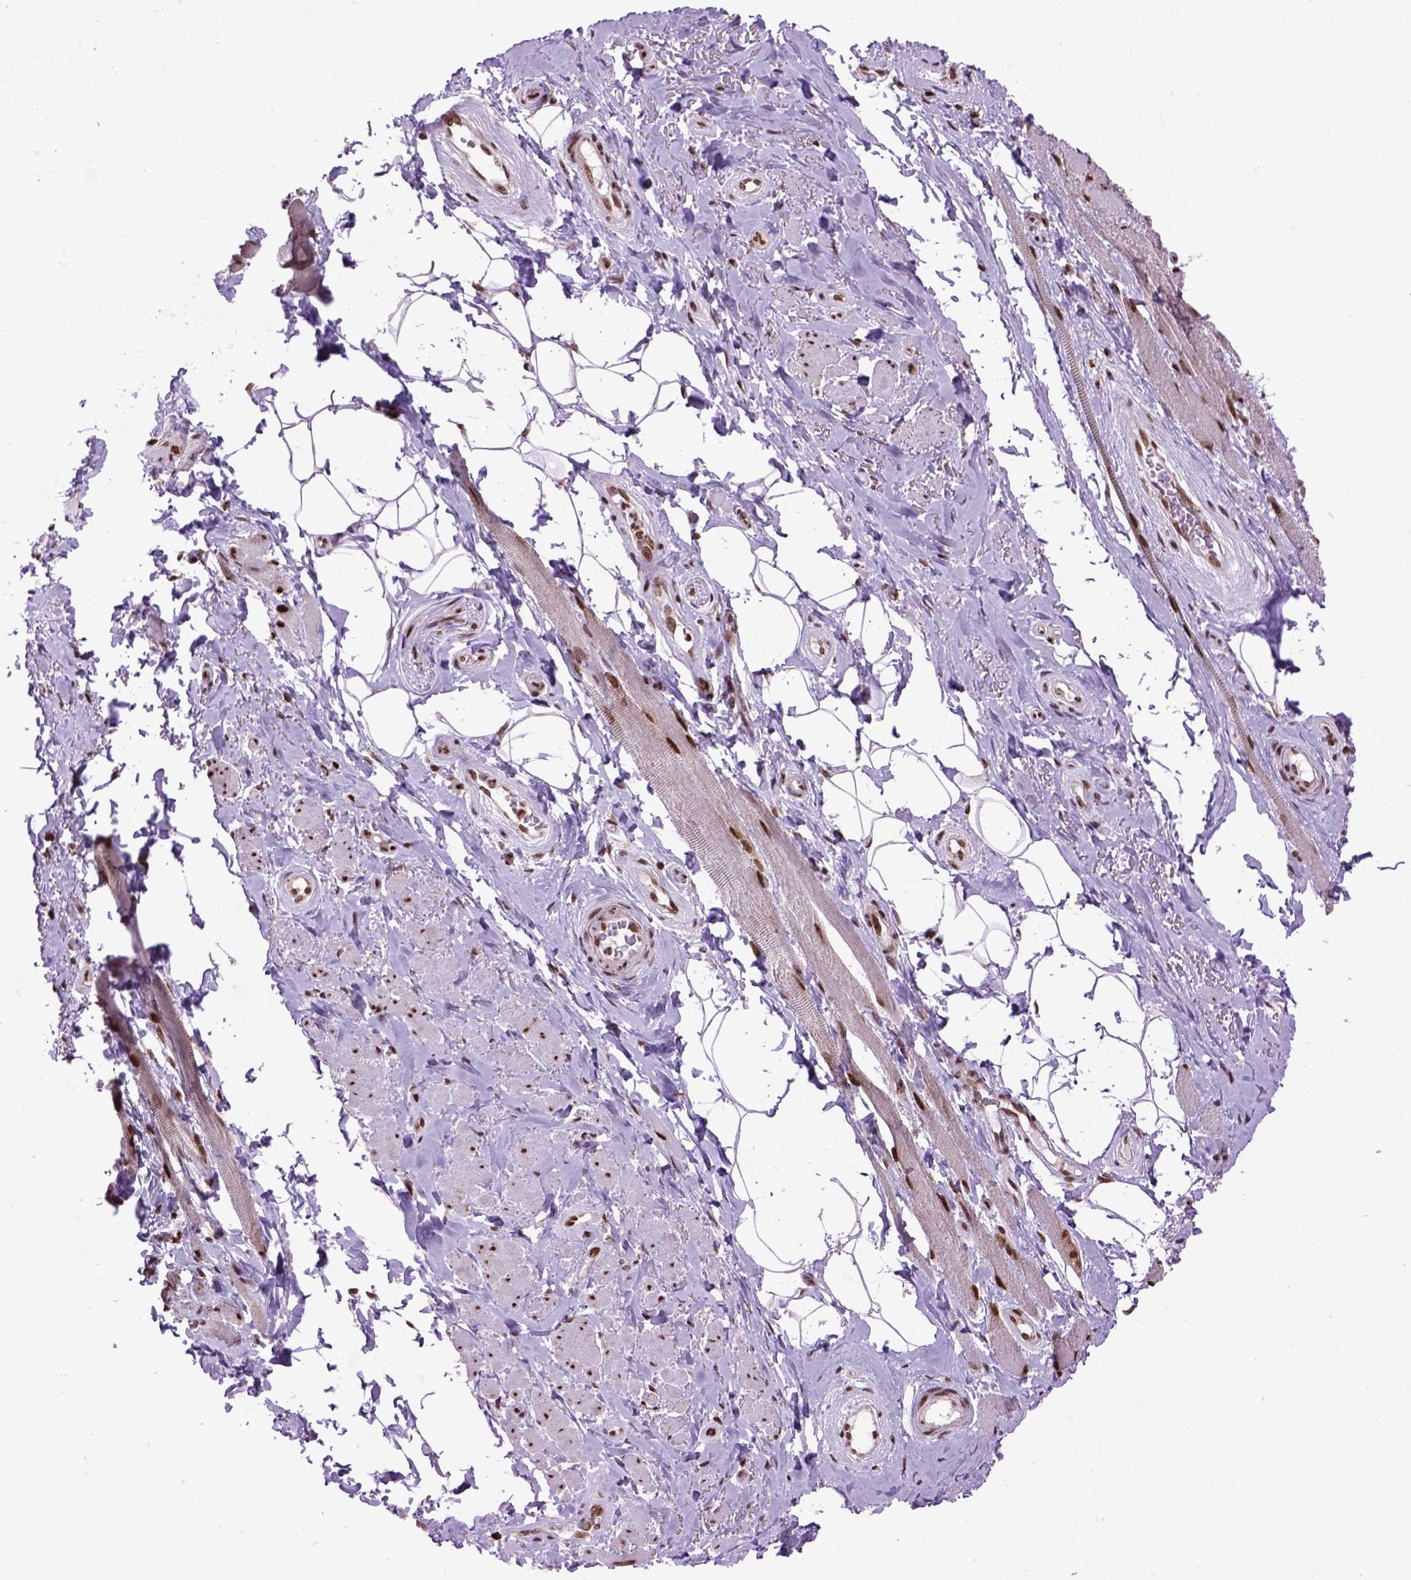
{"staining": {"intensity": "weak", "quantity": "25%-75%", "location": "nuclear"}, "tissue": "adipose tissue", "cell_type": "Adipocytes", "image_type": "normal", "snomed": [{"axis": "morphology", "description": "Normal tissue, NOS"}, {"axis": "topography", "description": "Anal"}, {"axis": "topography", "description": "Peripheral nerve tissue"}], "caption": "Immunohistochemical staining of benign human adipose tissue demonstrates 25%-75% levels of weak nuclear protein staining in about 25%-75% of adipocytes.", "gene": "CELF1", "patient": {"sex": "male", "age": 53}}